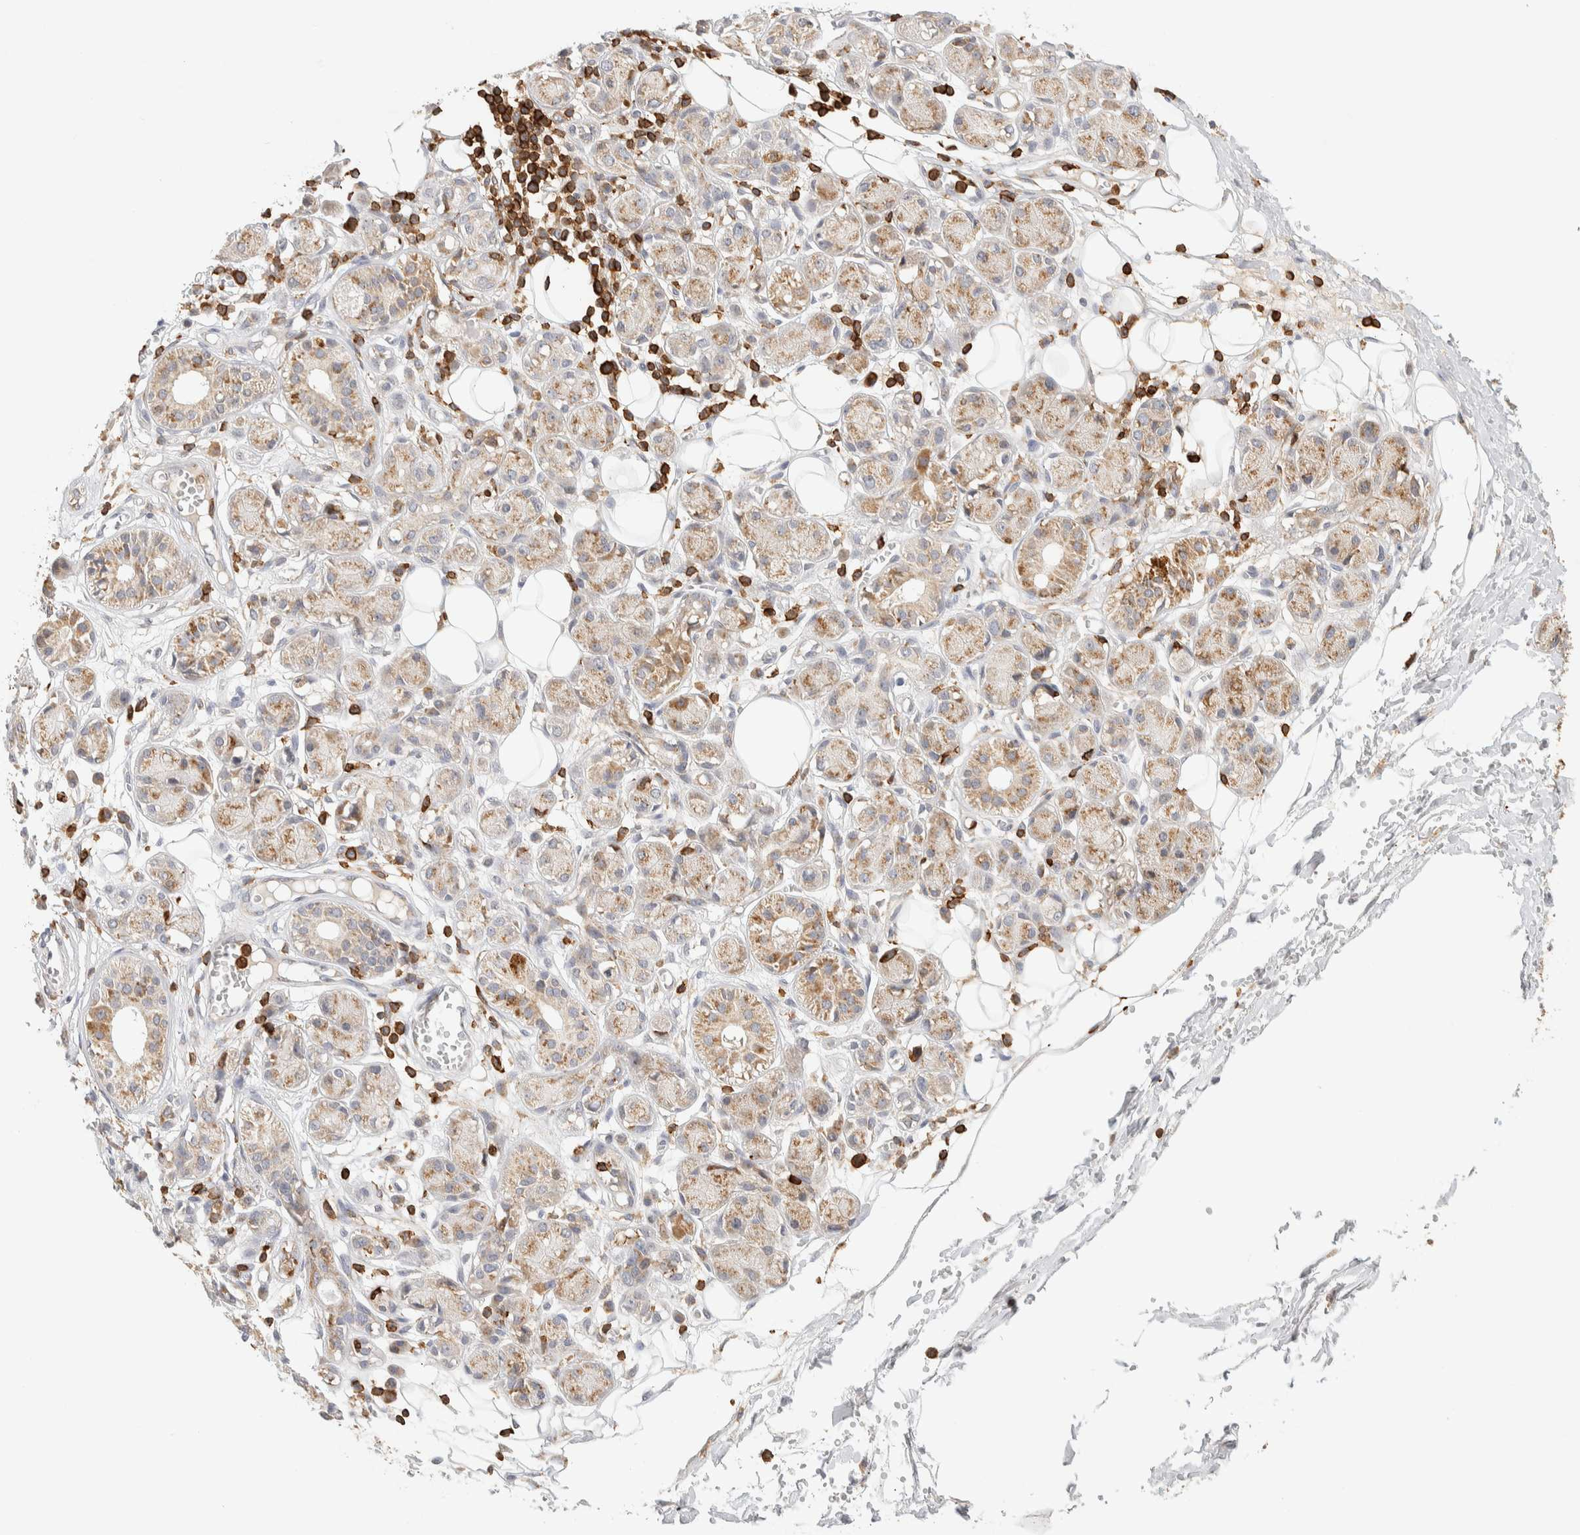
{"staining": {"intensity": "negative", "quantity": "none", "location": "none"}, "tissue": "adipose tissue", "cell_type": "Adipocytes", "image_type": "normal", "snomed": [{"axis": "morphology", "description": "Normal tissue, NOS"}, {"axis": "morphology", "description": "Inflammation, NOS"}, {"axis": "topography", "description": "Vascular tissue"}, {"axis": "topography", "description": "Salivary gland"}], "caption": "Protein analysis of benign adipose tissue demonstrates no significant staining in adipocytes.", "gene": "RUNDC1", "patient": {"sex": "female", "age": 75}}